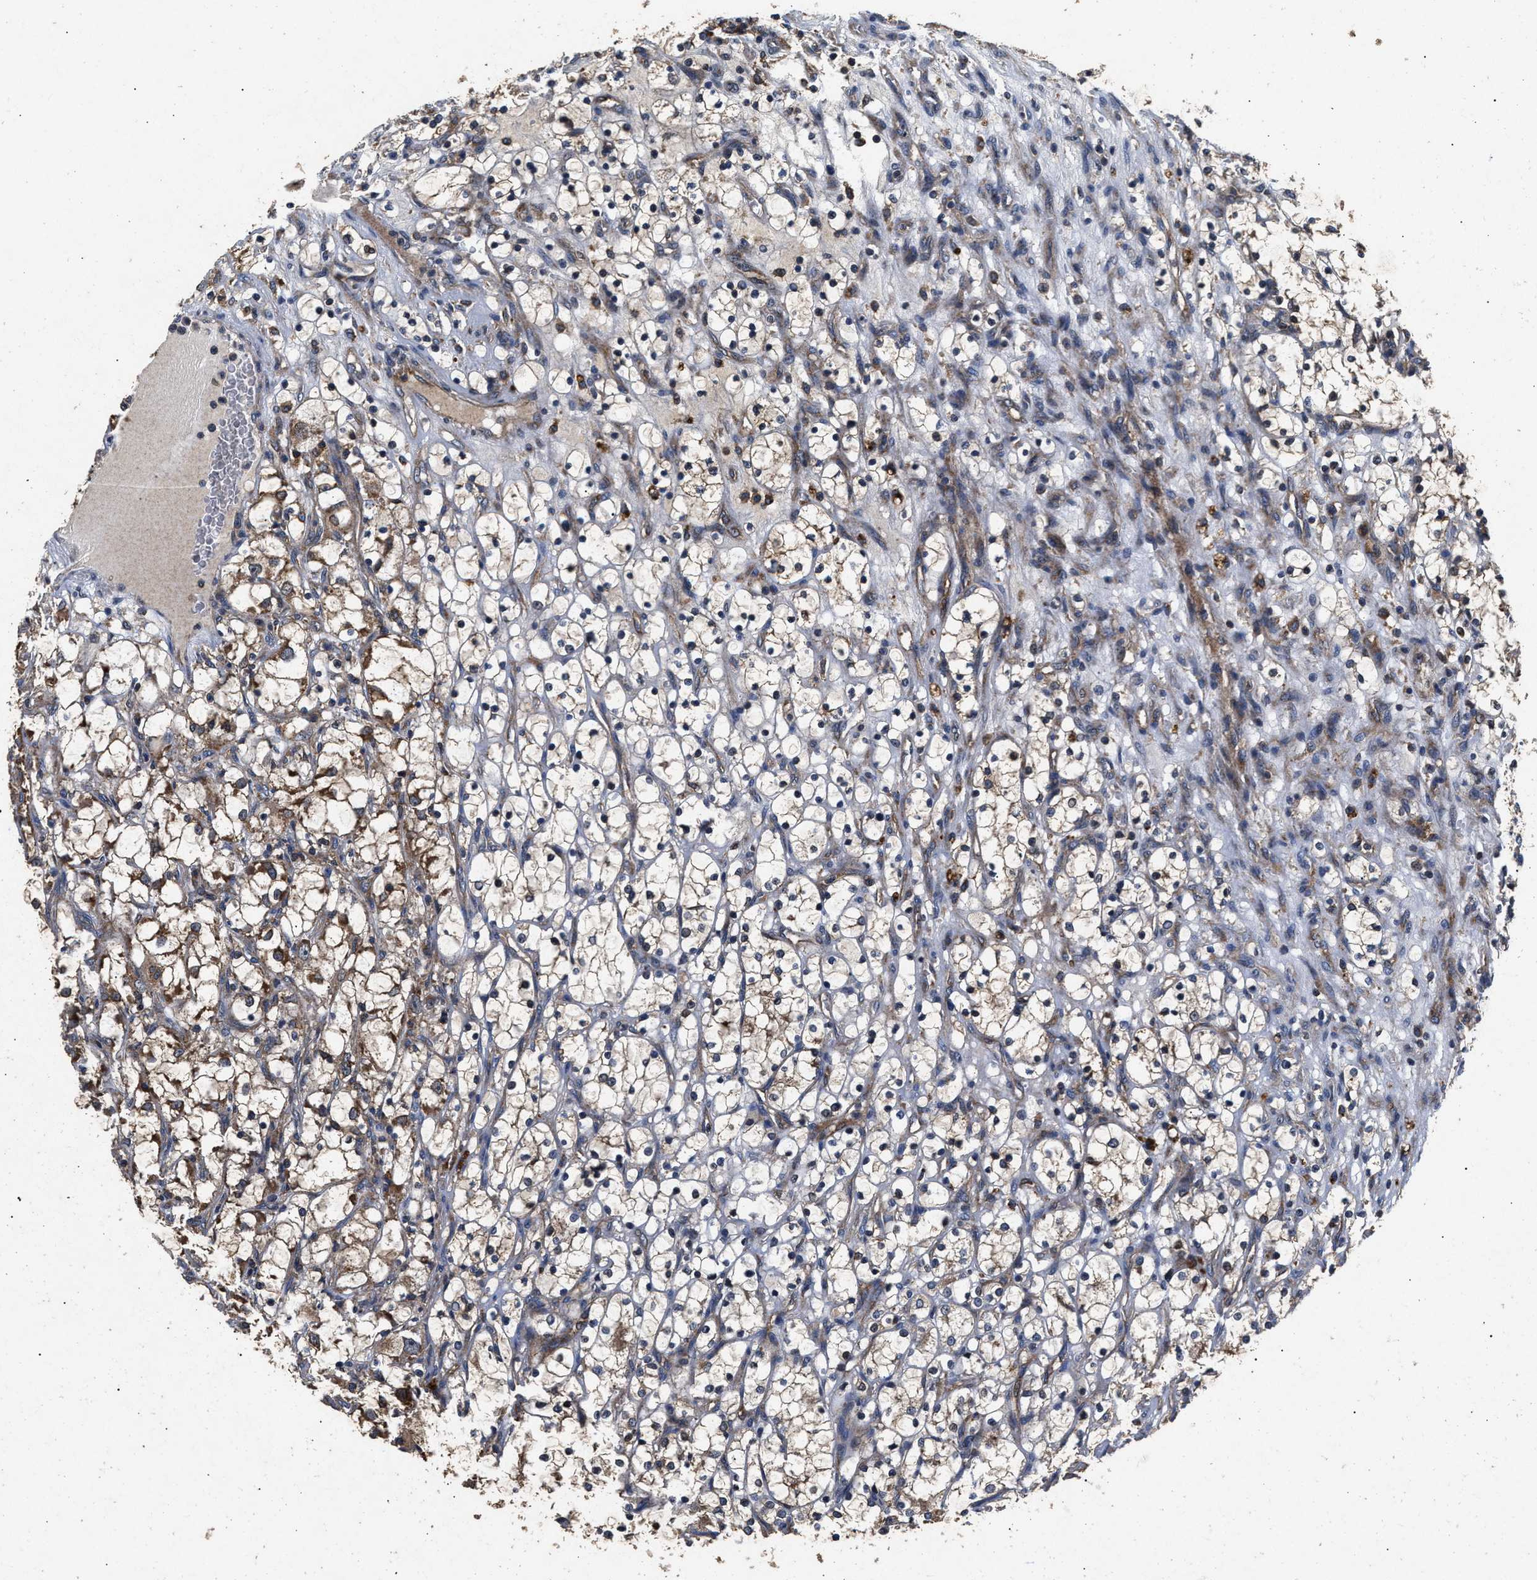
{"staining": {"intensity": "moderate", "quantity": "<25%", "location": "cytoplasmic/membranous"}, "tissue": "renal cancer", "cell_type": "Tumor cells", "image_type": "cancer", "snomed": [{"axis": "morphology", "description": "Adenocarcinoma, NOS"}, {"axis": "topography", "description": "Kidney"}], "caption": "This micrograph reveals renal cancer stained with immunohistochemistry to label a protein in brown. The cytoplasmic/membranous of tumor cells show moderate positivity for the protein. Nuclei are counter-stained blue.", "gene": "NFKB2", "patient": {"sex": "female", "age": 69}}